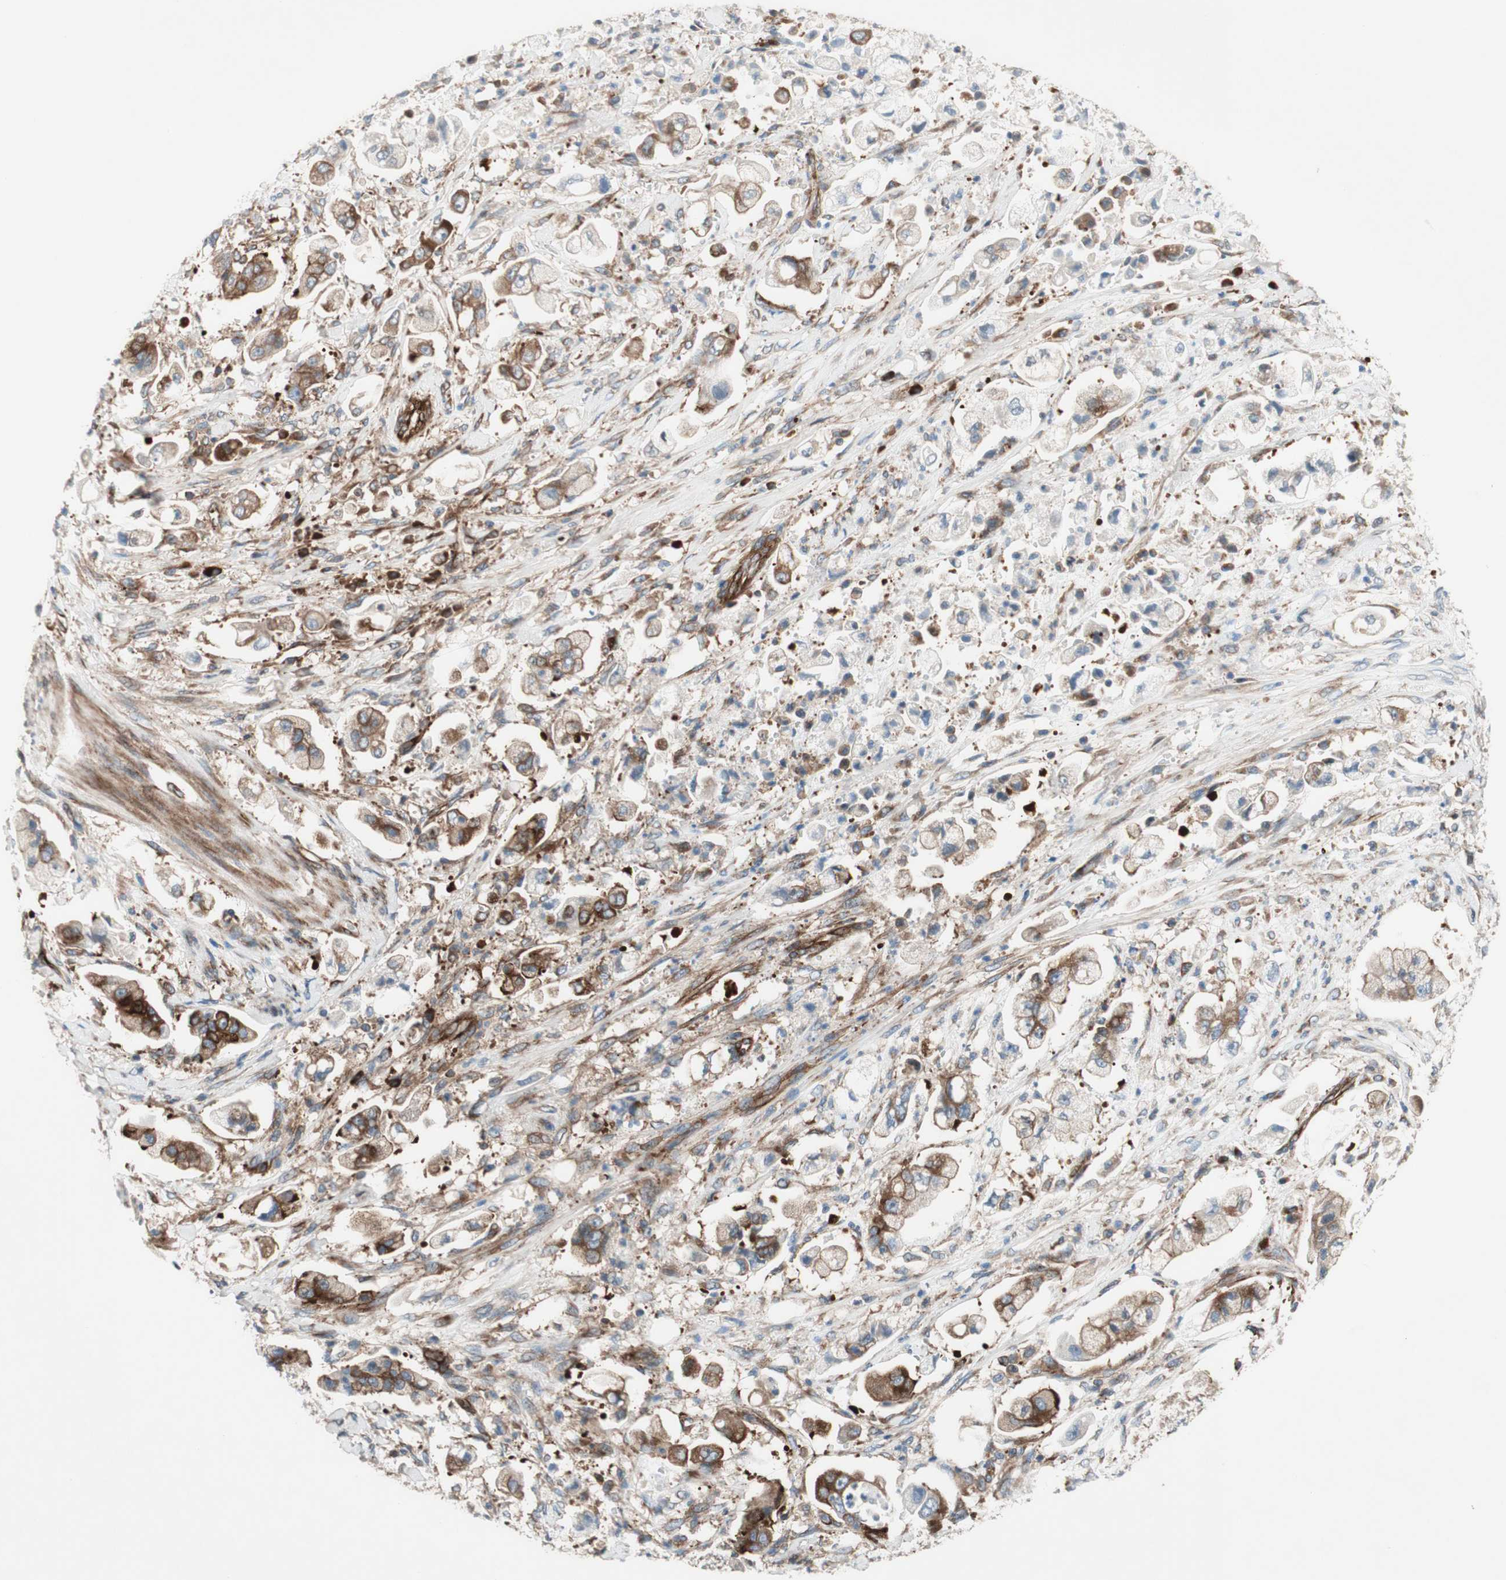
{"staining": {"intensity": "moderate", "quantity": "25%-75%", "location": "cytoplasmic/membranous"}, "tissue": "stomach cancer", "cell_type": "Tumor cells", "image_type": "cancer", "snomed": [{"axis": "morphology", "description": "Adenocarcinoma, NOS"}, {"axis": "topography", "description": "Stomach"}], "caption": "Protein expression analysis of human stomach cancer (adenocarcinoma) reveals moderate cytoplasmic/membranous positivity in about 25%-75% of tumor cells.", "gene": "CCN4", "patient": {"sex": "male", "age": 62}}